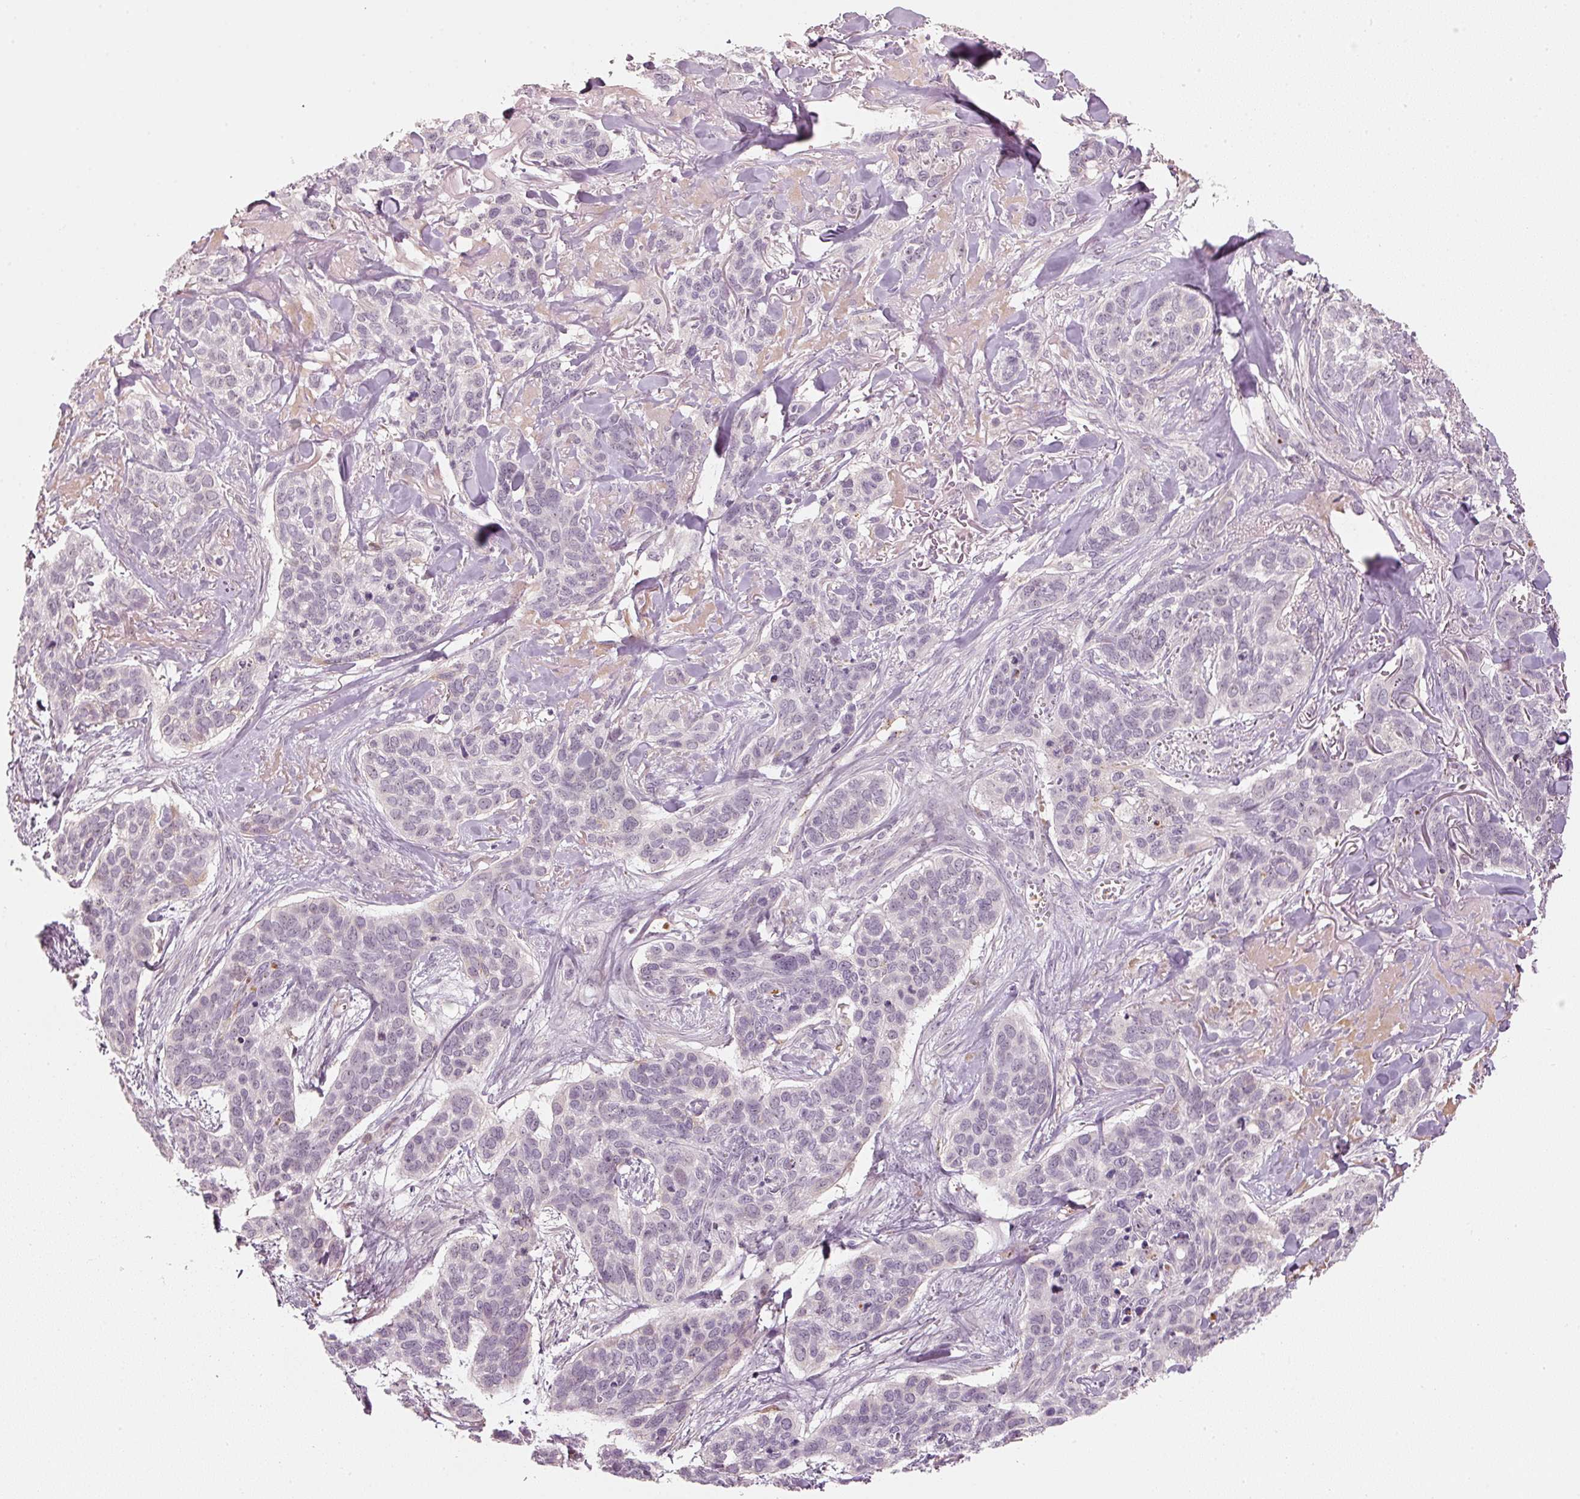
{"staining": {"intensity": "negative", "quantity": "none", "location": "none"}, "tissue": "skin cancer", "cell_type": "Tumor cells", "image_type": "cancer", "snomed": [{"axis": "morphology", "description": "Basal cell carcinoma"}, {"axis": "topography", "description": "Skin"}], "caption": "A high-resolution histopathology image shows IHC staining of skin basal cell carcinoma, which demonstrates no significant staining in tumor cells.", "gene": "VCAM1", "patient": {"sex": "male", "age": 86}}